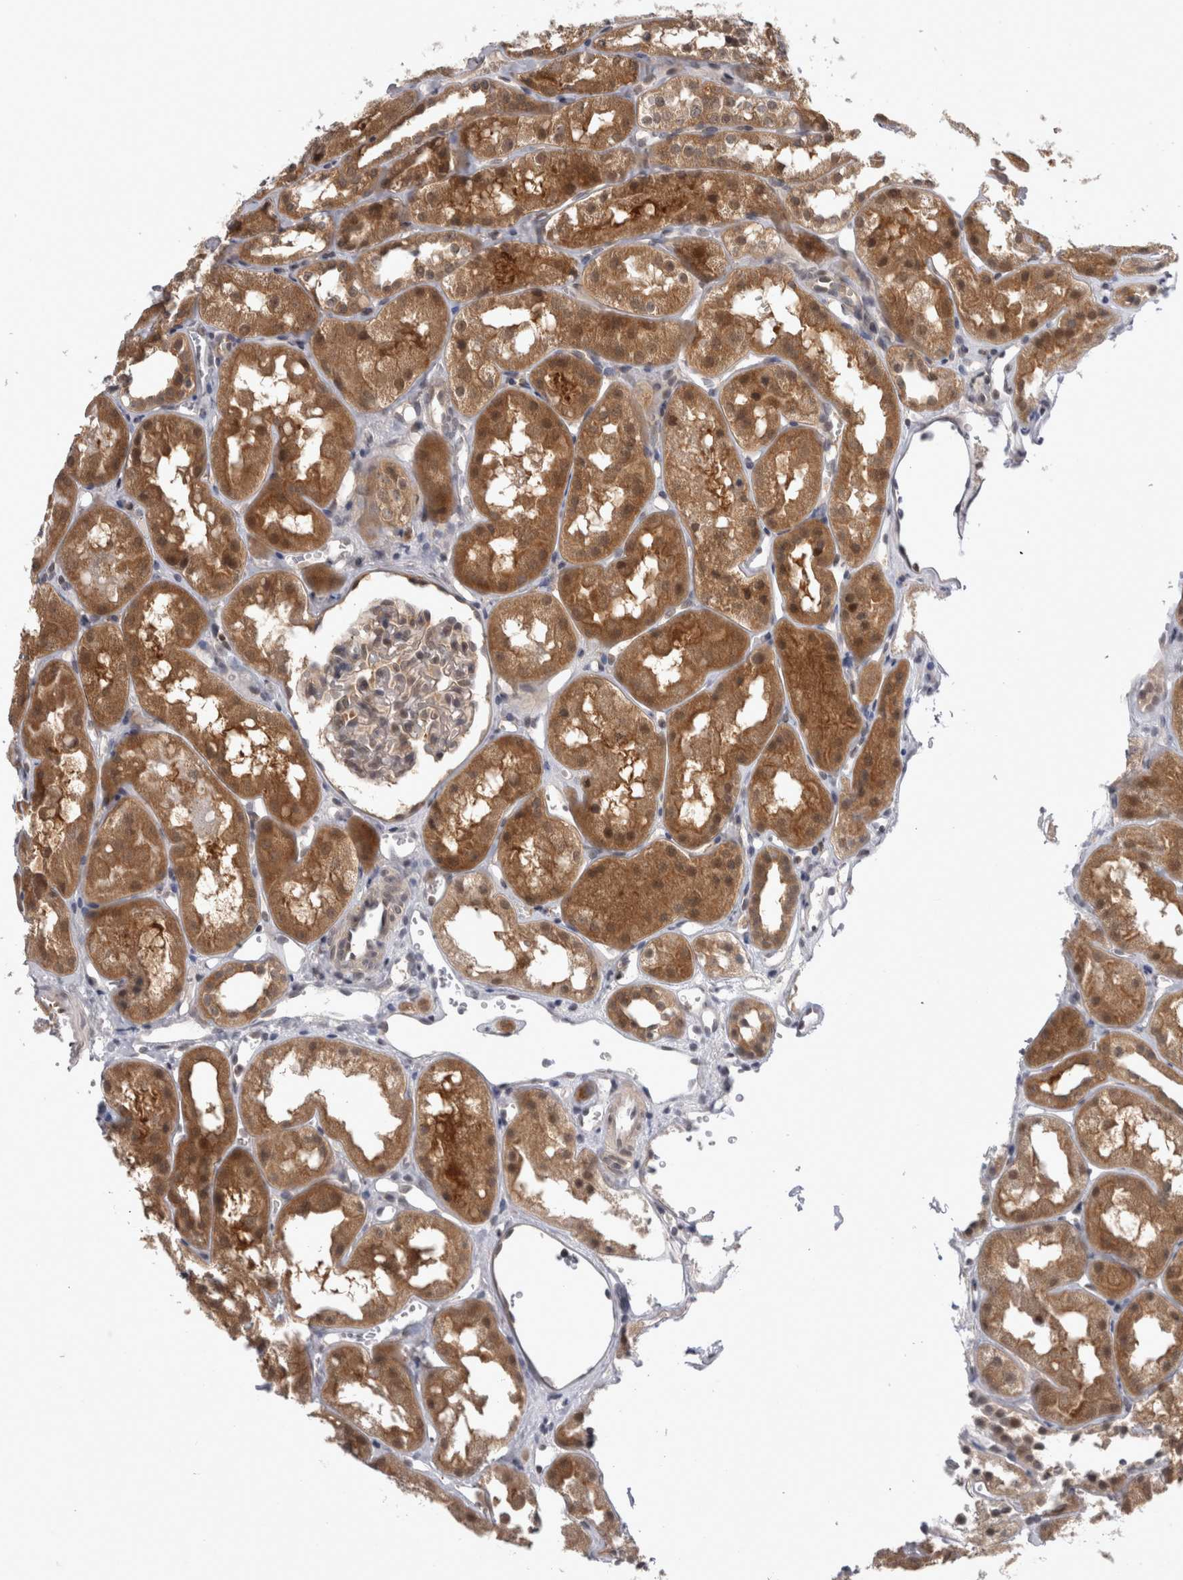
{"staining": {"intensity": "moderate", "quantity": "<25%", "location": "nuclear"}, "tissue": "kidney", "cell_type": "Cells in glomeruli", "image_type": "normal", "snomed": [{"axis": "morphology", "description": "Normal tissue, NOS"}, {"axis": "topography", "description": "Kidney"}], "caption": "A low amount of moderate nuclear expression is appreciated in approximately <25% of cells in glomeruli in unremarkable kidney. (brown staining indicates protein expression, while blue staining denotes nuclei).", "gene": "PSMB2", "patient": {"sex": "male", "age": 16}}